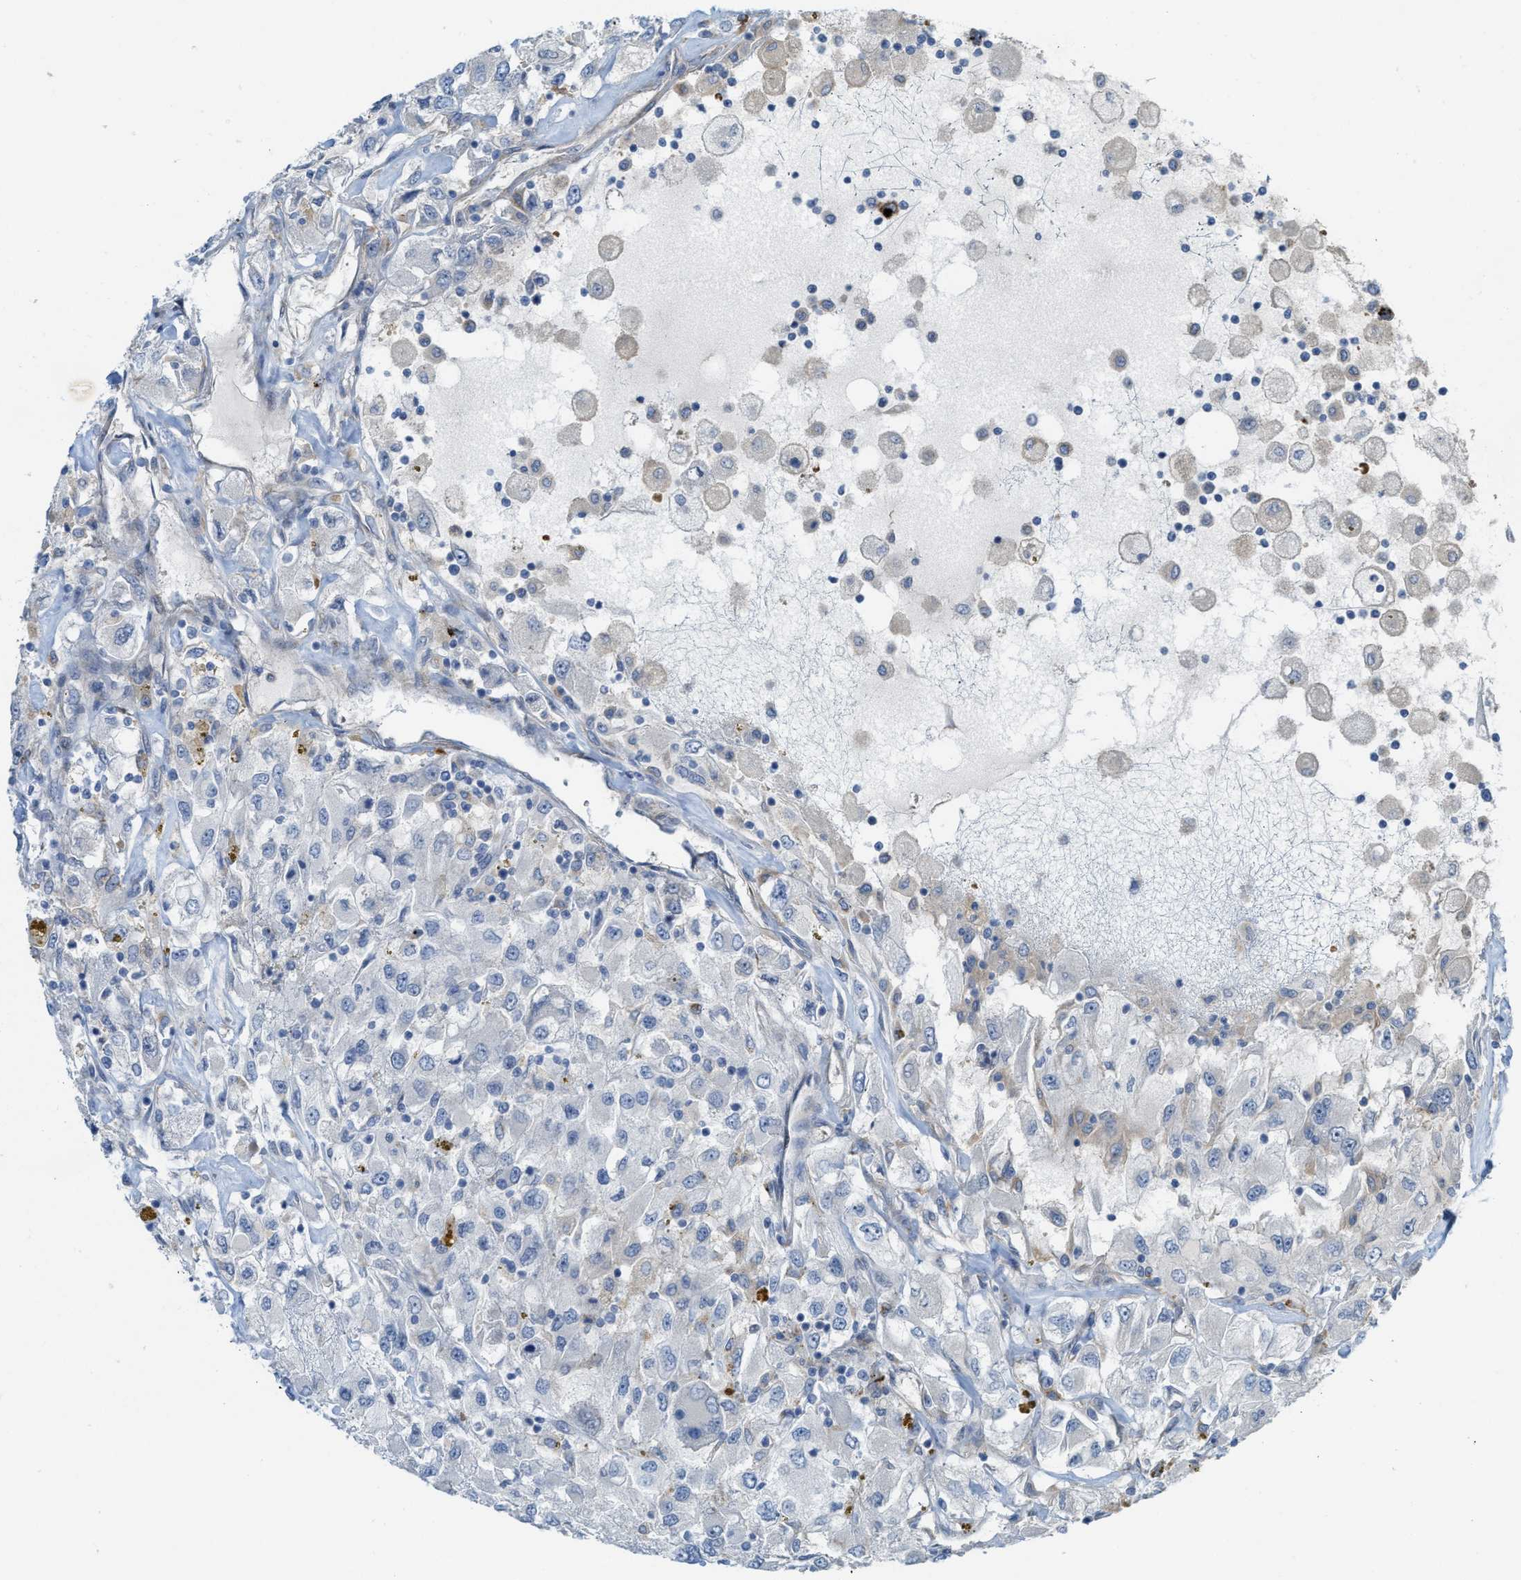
{"staining": {"intensity": "negative", "quantity": "none", "location": "none"}, "tissue": "renal cancer", "cell_type": "Tumor cells", "image_type": "cancer", "snomed": [{"axis": "morphology", "description": "Adenocarcinoma, NOS"}, {"axis": "topography", "description": "Kidney"}], "caption": "IHC histopathology image of renal cancer stained for a protein (brown), which displays no staining in tumor cells. The staining is performed using DAB brown chromogen with nuclei counter-stained in using hematoxylin.", "gene": "KLHDC10", "patient": {"sex": "female", "age": 52}}